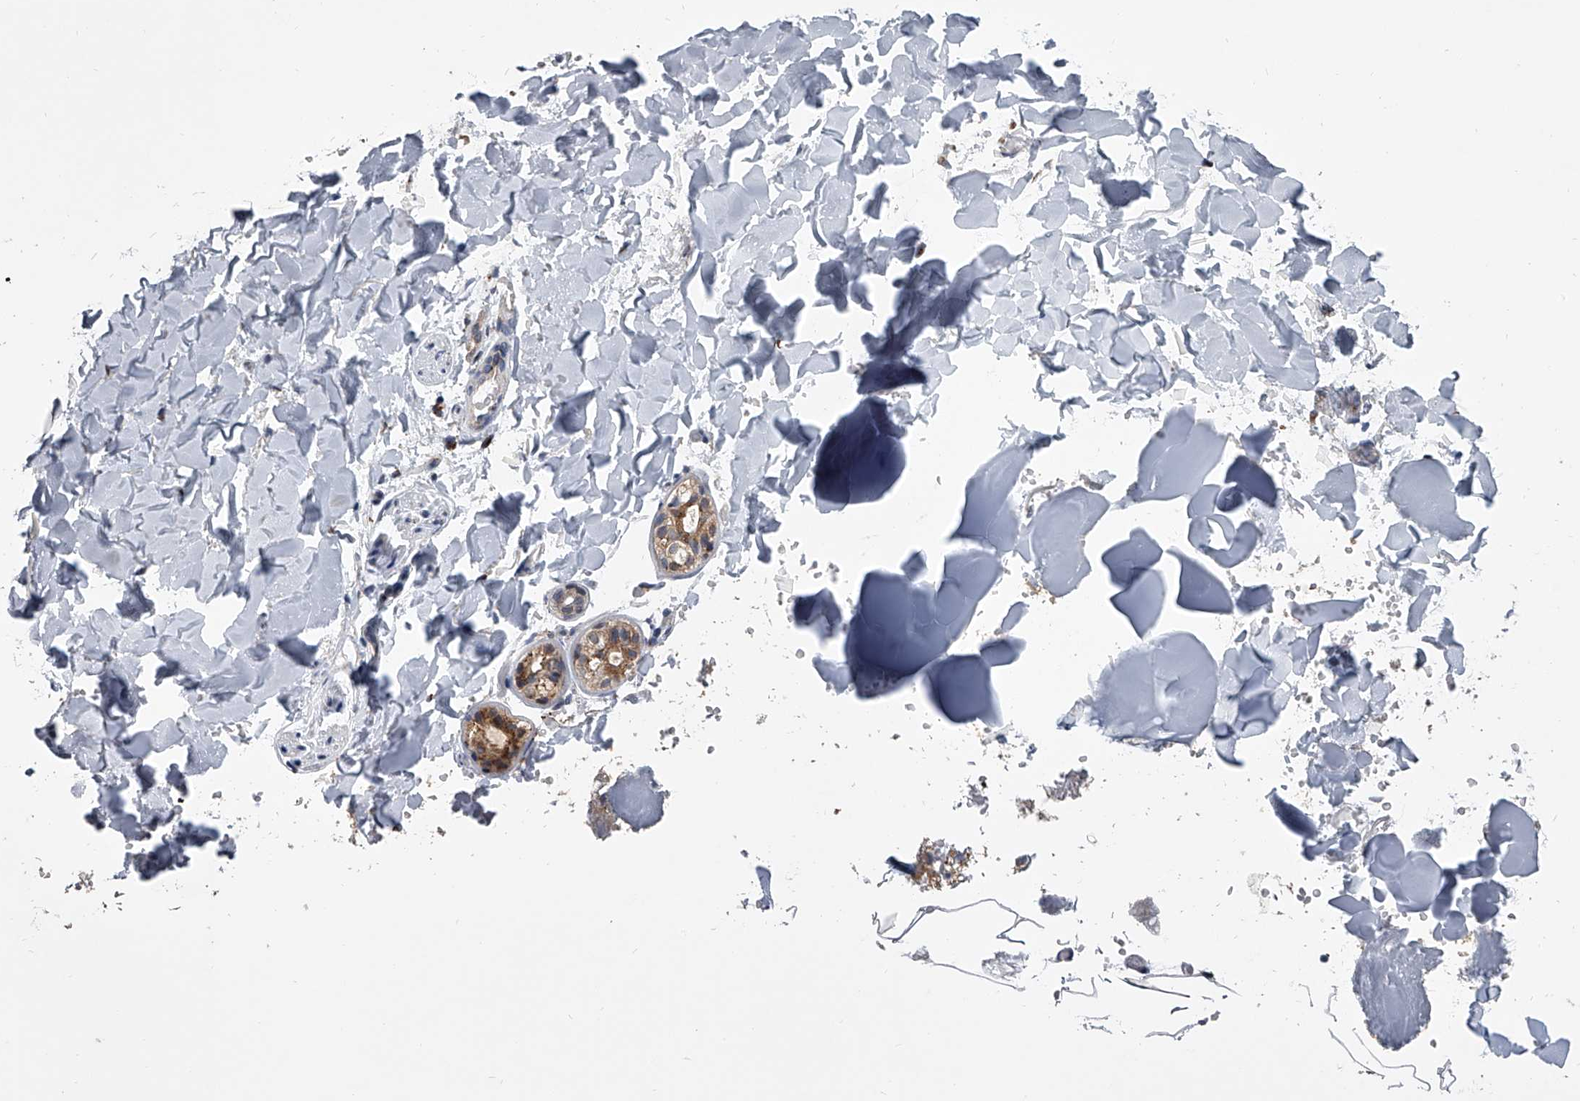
{"staining": {"intensity": "negative", "quantity": "none", "location": "none"}, "tissue": "skin", "cell_type": "Fibroblasts", "image_type": "normal", "snomed": [{"axis": "morphology", "description": "Normal tissue, NOS"}, {"axis": "topography", "description": "Skin"}], "caption": "Benign skin was stained to show a protein in brown. There is no significant expression in fibroblasts.", "gene": "TRIM8", "patient": {"sex": "female", "age": 17}}